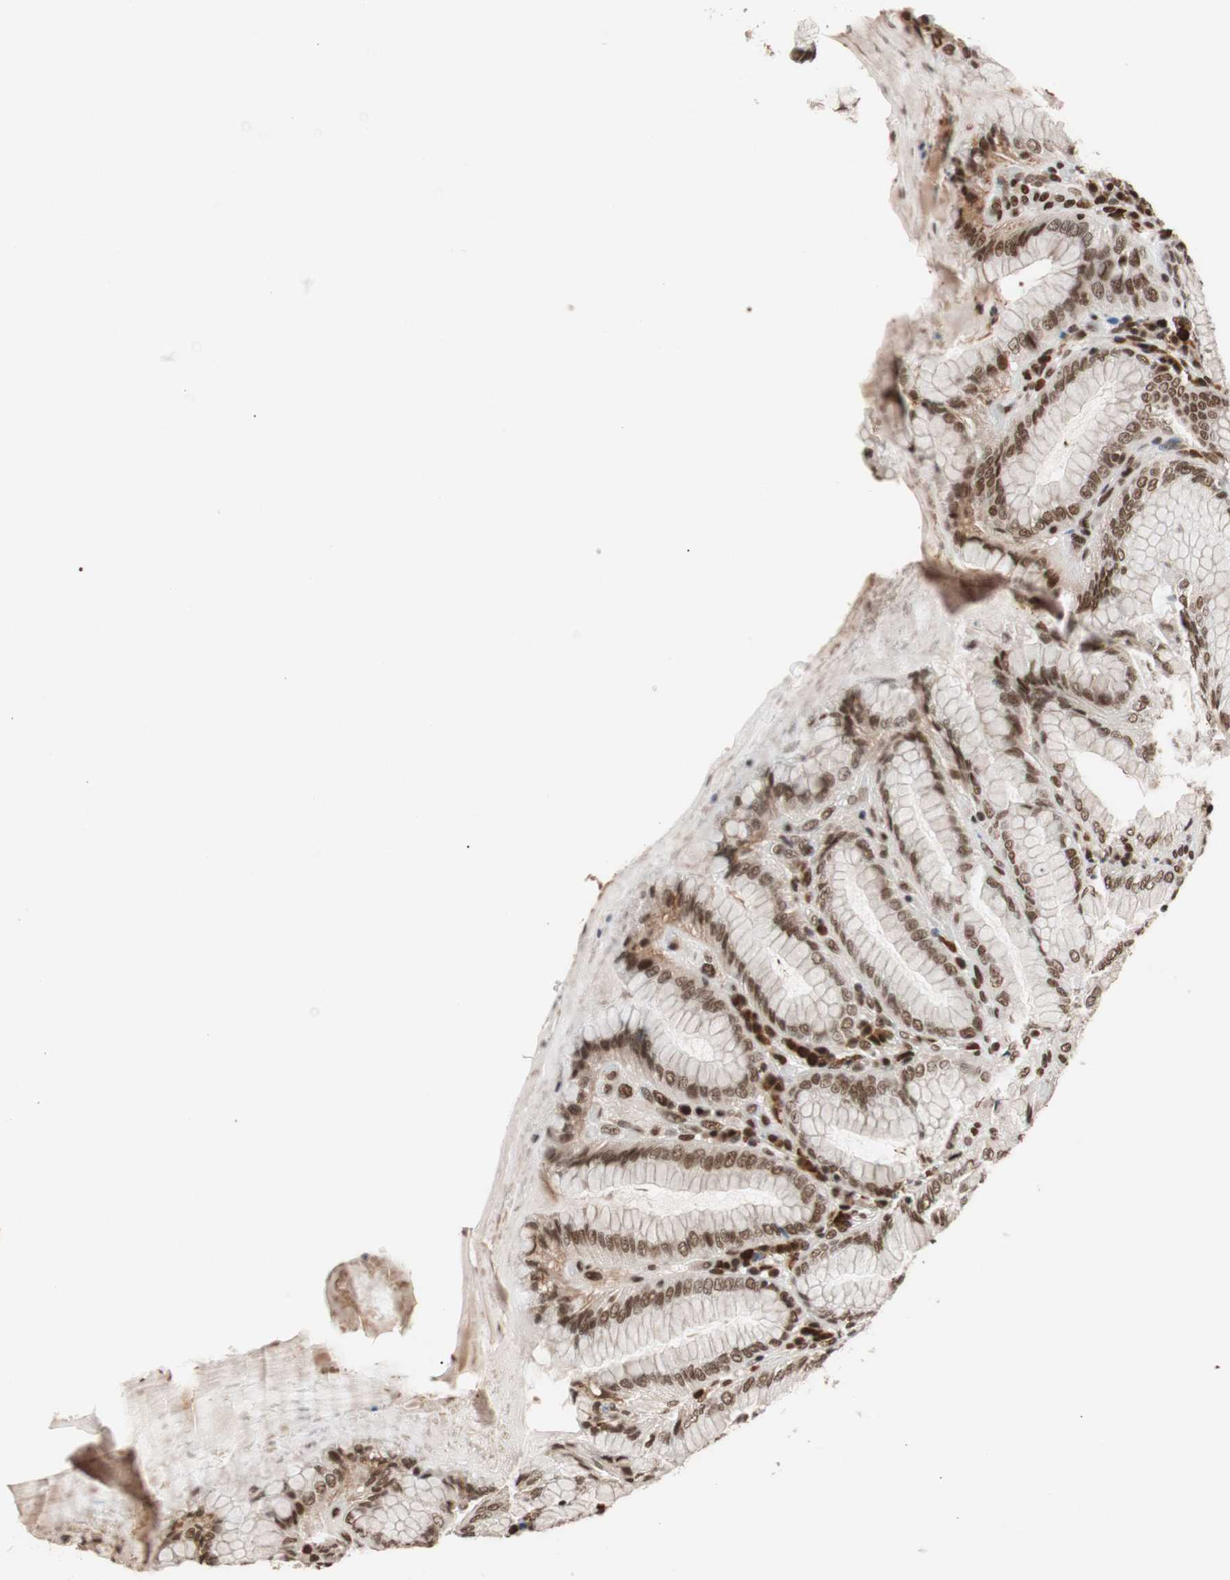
{"staining": {"intensity": "strong", "quantity": ">75%", "location": "cytoplasmic/membranous,nuclear"}, "tissue": "stomach", "cell_type": "Glandular cells", "image_type": "normal", "snomed": [{"axis": "morphology", "description": "Normal tissue, NOS"}, {"axis": "topography", "description": "Stomach, lower"}], "caption": "Immunohistochemical staining of unremarkable human stomach displays >75% levels of strong cytoplasmic/membranous,nuclear protein expression in about >75% of glandular cells. Nuclei are stained in blue.", "gene": "CHAMP1", "patient": {"sex": "female", "age": 76}}